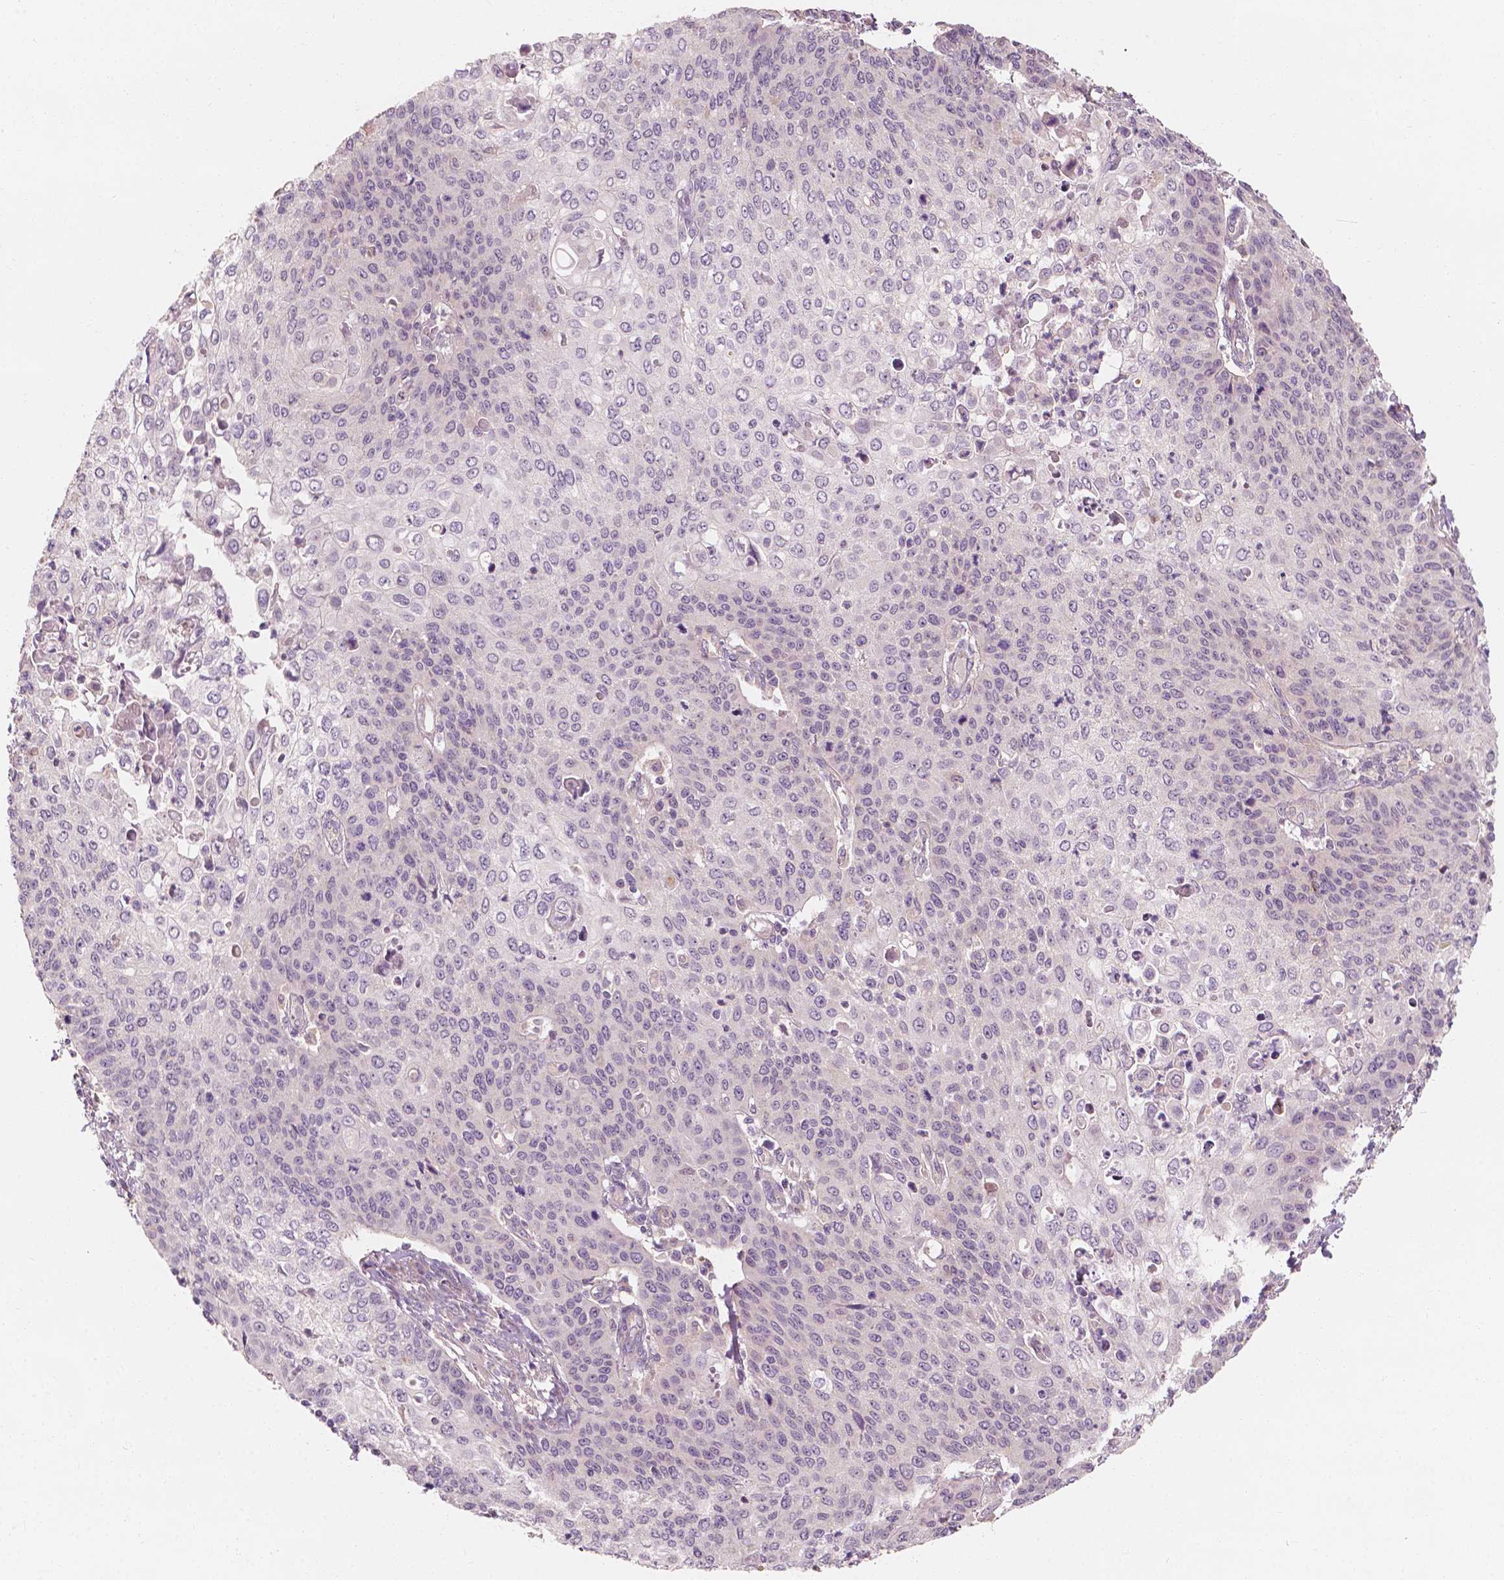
{"staining": {"intensity": "negative", "quantity": "none", "location": "none"}, "tissue": "cervical cancer", "cell_type": "Tumor cells", "image_type": "cancer", "snomed": [{"axis": "morphology", "description": "Squamous cell carcinoma, NOS"}, {"axis": "topography", "description": "Cervix"}], "caption": "There is no significant expression in tumor cells of cervical squamous cell carcinoma.", "gene": "SHPK", "patient": {"sex": "female", "age": 65}}